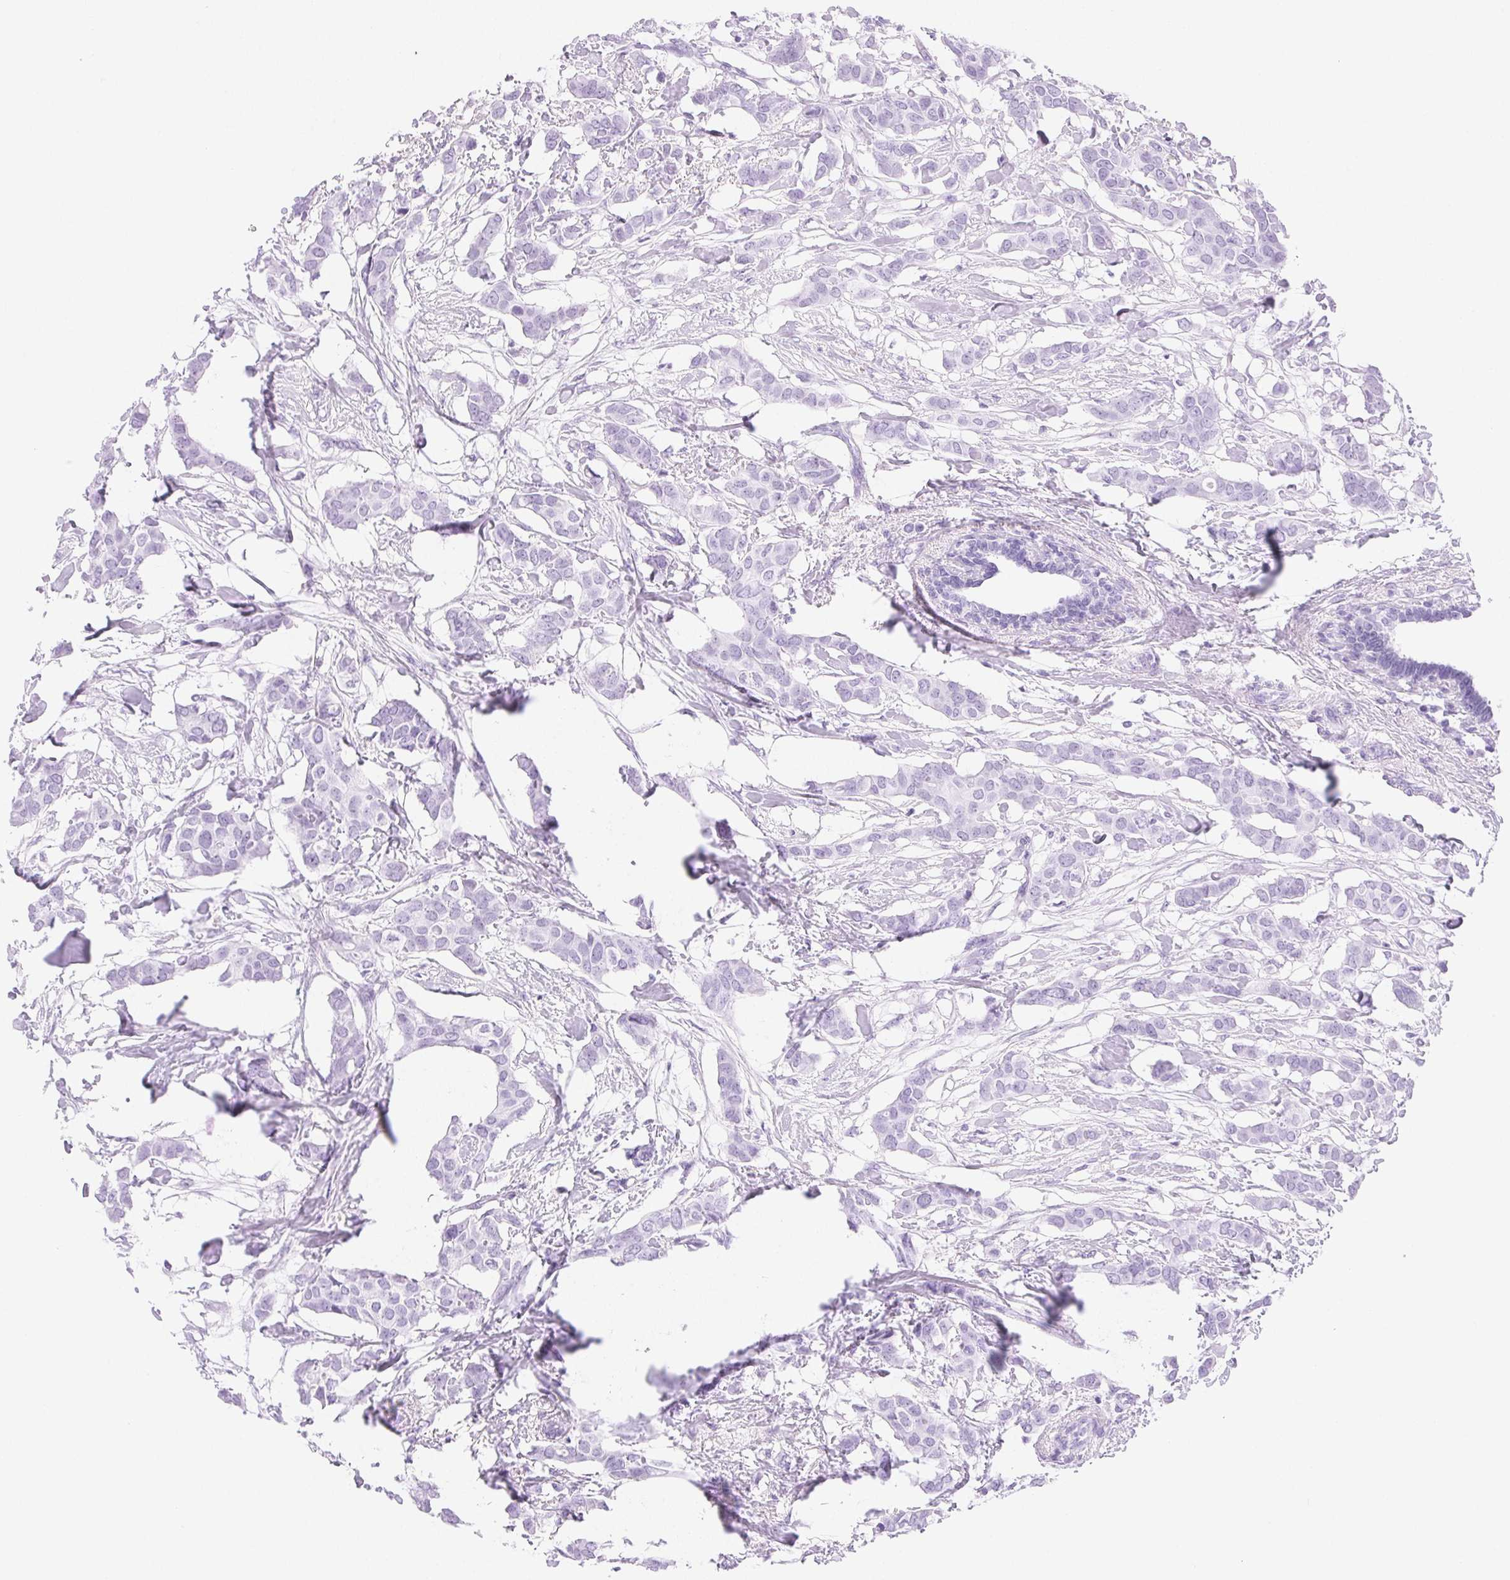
{"staining": {"intensity": "negative", "quantity": "none", "location": "none"}, "tissue": "breast cancer", "cell_type": "Tumor cells", "image_type": "cancer", "snomed": [{"axis": "morphology", "description": "Duct carcinoma"}, {"axis": "topography", "description": "Breast"}], "caption": "Immunohistochemistry micrograph of human breast invasive ductal carcinoma stained for a protein (brown), which displays no staining in tumor cells.", "gene": "CLDN16", "patient": {"sex": "female", "age": 62}}